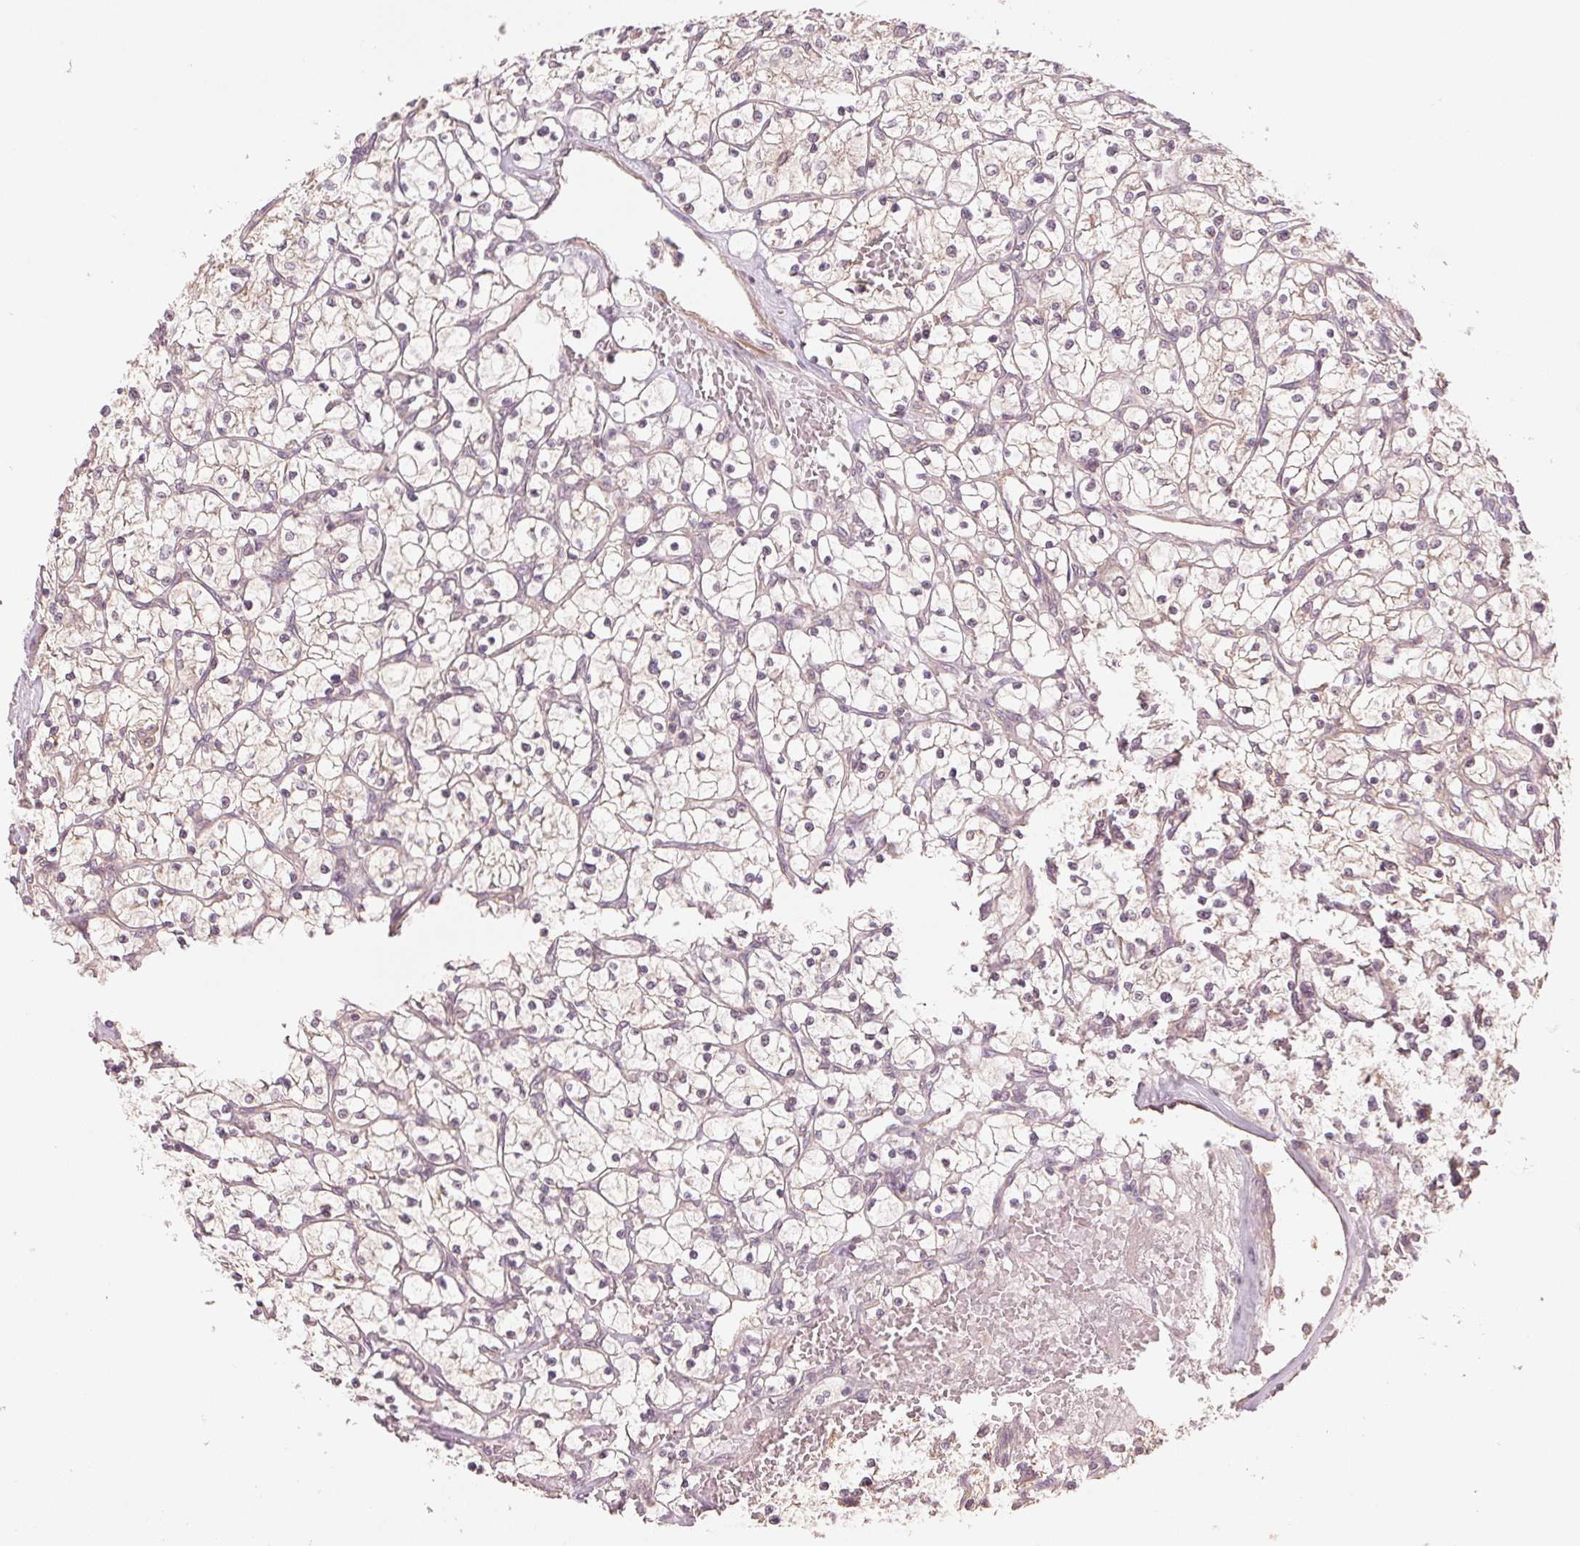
{"staining": {"intensity": "negative", "quantity": "none", "location": "none"}, "tissue": "renal cancer", "cell_type": "Tumor cells", "image_type": "cancer", "snomed": [{"axis": "morphology", "description": "Adenocarcinoma, NOS"}, {"axis": "topography", "description": "Kidney"}], "caption": "Photomicrograph shows no significant protein positivity in tumor cells of renal adenocarcinoma.", "gene": "PPIA", "patient": {"sex": "female", "age": 64}}